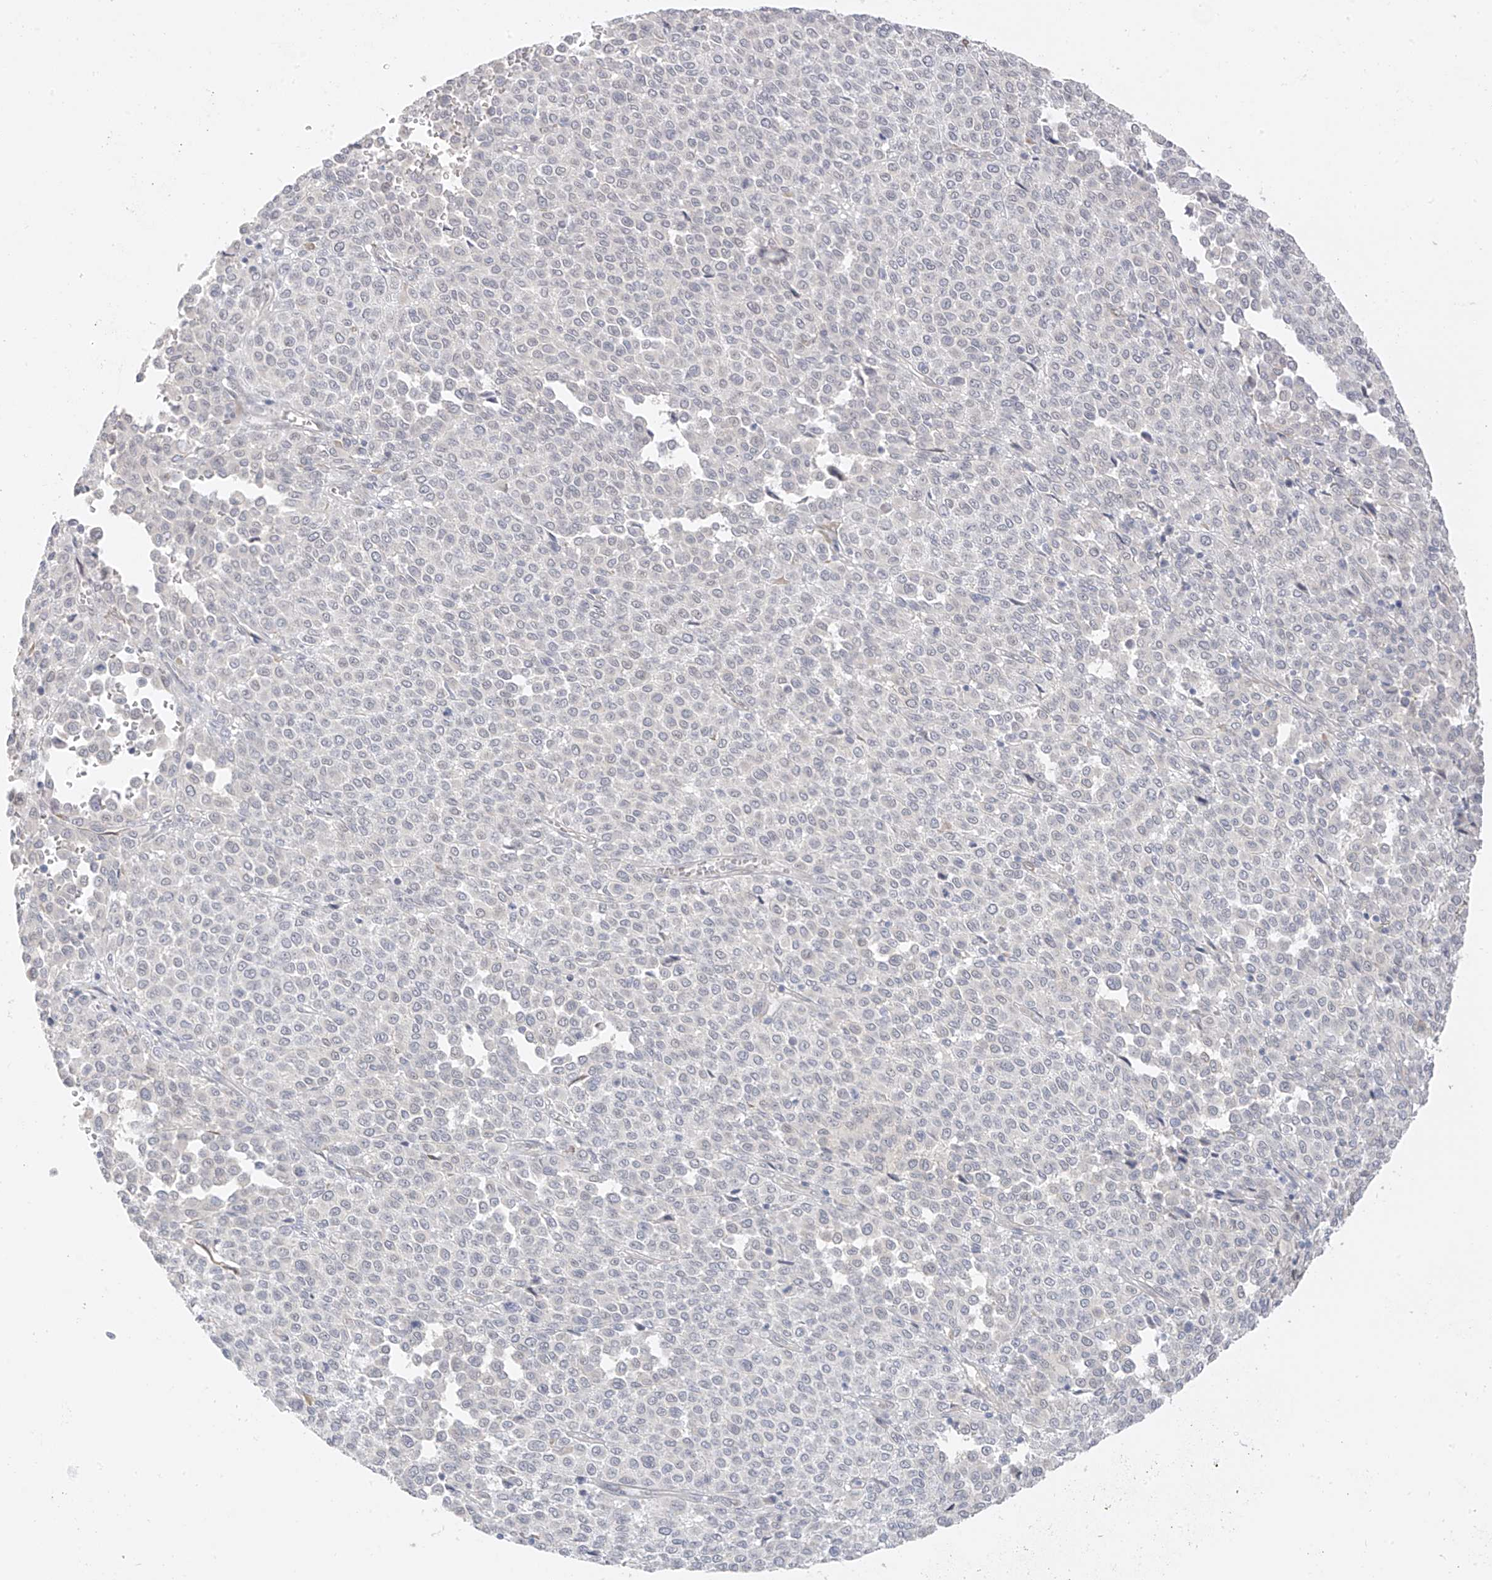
{"staining": {"intensity": "negative", "quantity": "none", "location": "none"}, "tissue": "melanoma", "cell_type": "Tumor cells", "image_type": "cancer", "snomed": [{"axis": "morphology", "description": "Malignant melanoma, Metastatic site"}, {"axis": "topography", "description": "Pancreas"}], "caption": "Protein analysis of malignant melanoma (metastatic site) demonstrates no significant staining in tumor cells.", "gene": "DCDC2", "patient": {"sex": "female", "age": 30}}